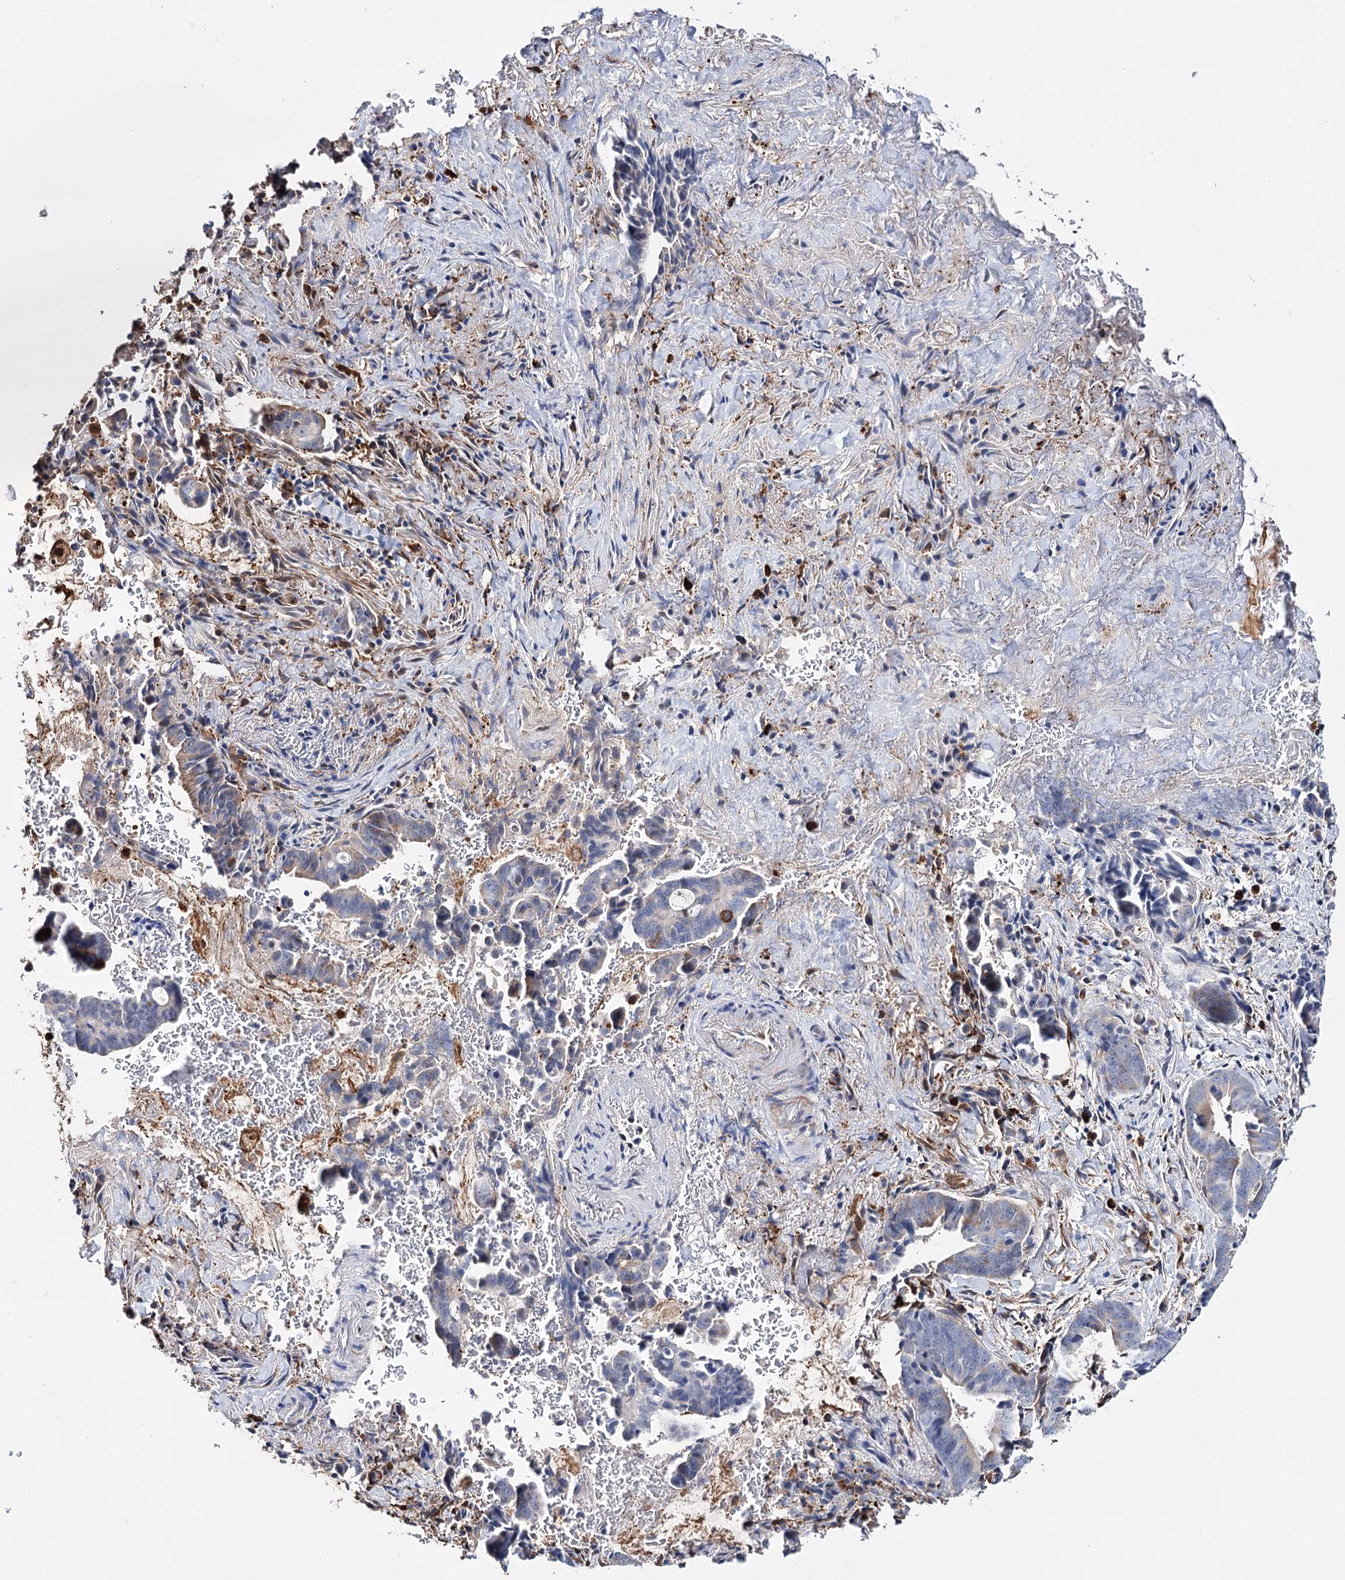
{"staining": {"intensity": "weak", "quantity": "25%-75%", "location": "cytoplasmic/membranous"}, "tissue": "pancreatic cancer", "cell_type": "Tumor cells", "image_type": "cancer", "snomed": [{"axis": "morphology", "description": "Adenocarcinoma, NOS"}, {"axis": "topography", "description": "Pancreas"}], "caption": "This histopathology image exhibits immunohistochemistry staining of human pancreatic cancer (adenocarcinoma), with low weak cytoplasmic/membranous staining in approximately 25%-75% of tumor cells.", "gene": "CFAP46", "patient": {"sex": "female", "age": 63}}